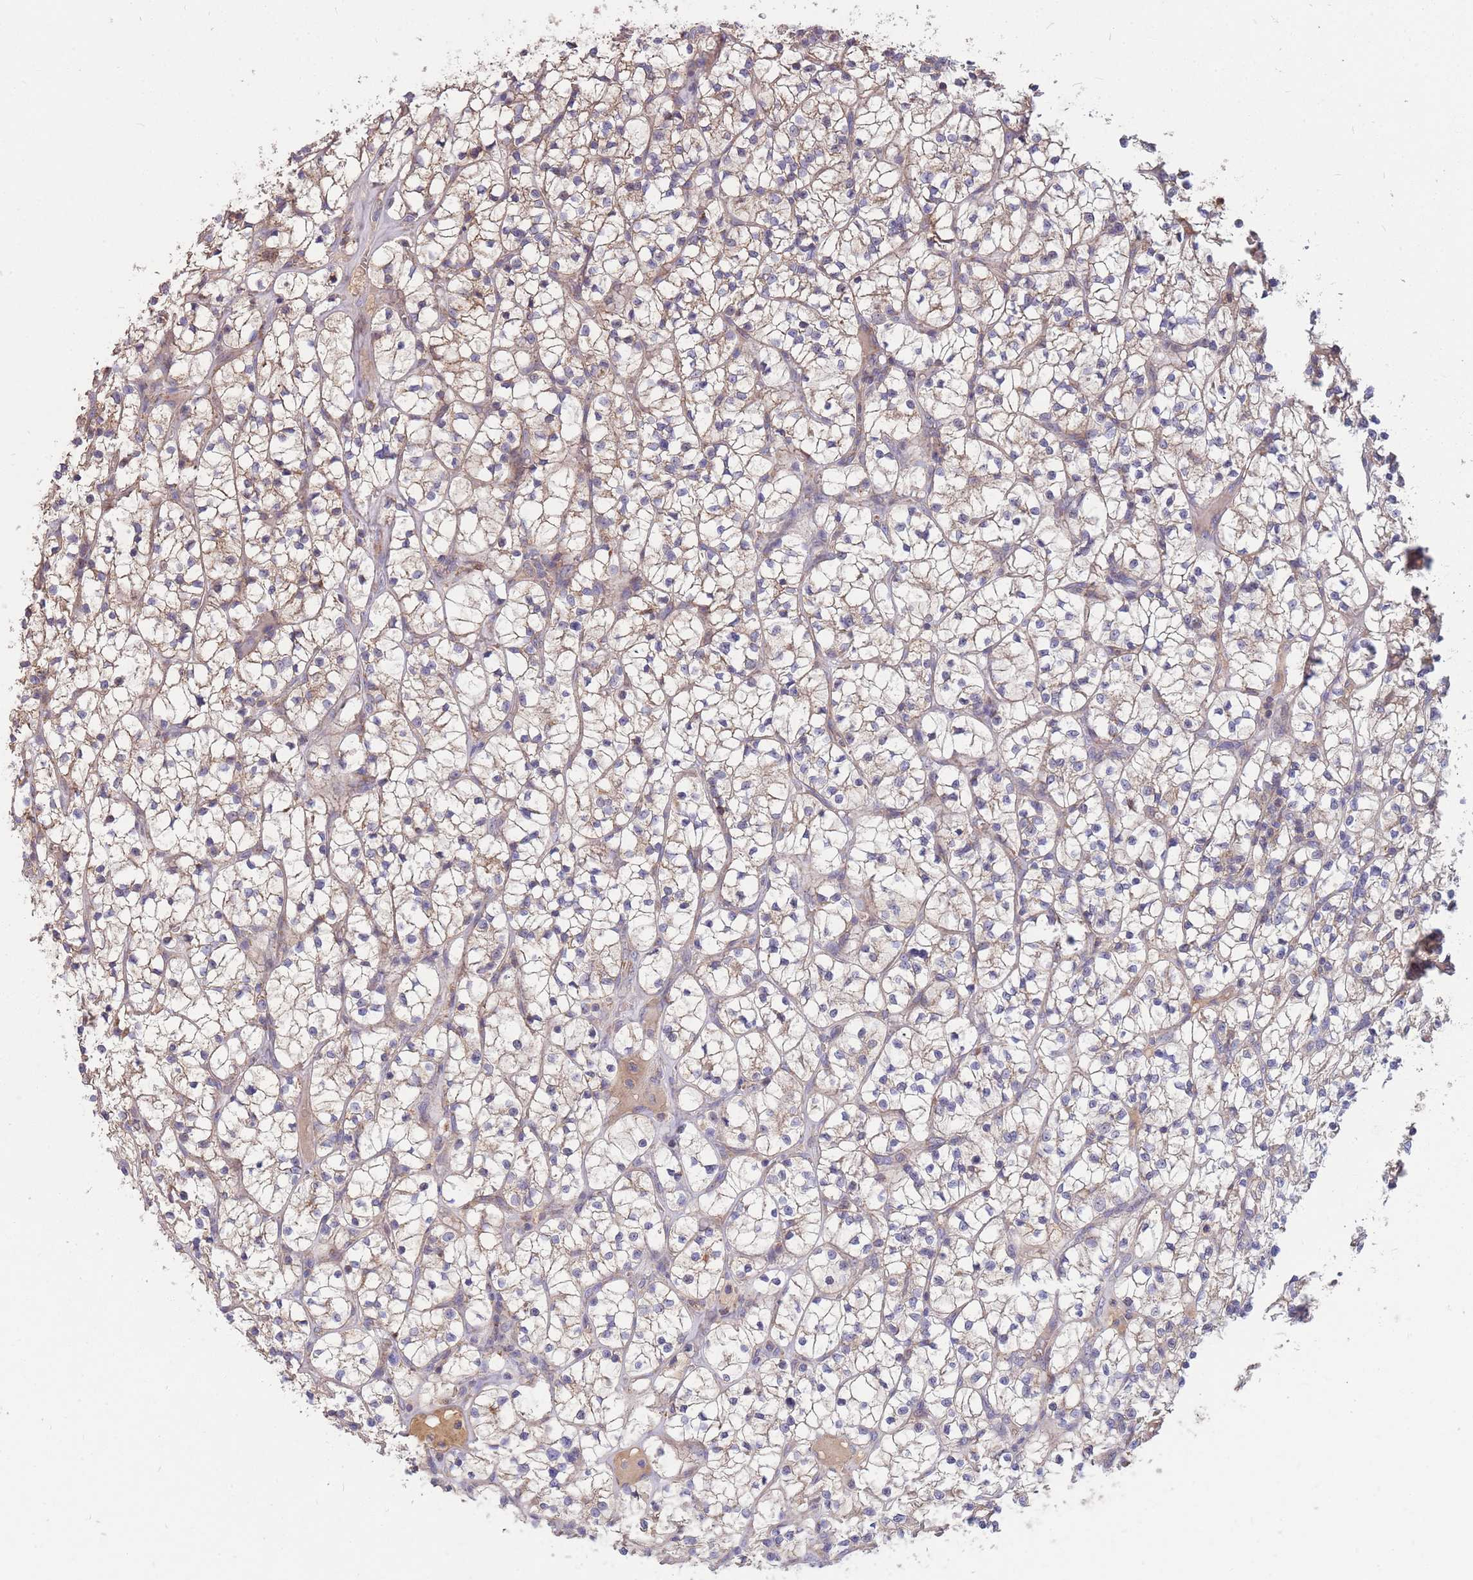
{"staining": {"intensity": "weak", "quantity": "<25%", "location": "cytoplasmic/membranous"}, "tissue": "renal cancer", "cell_type": "Tumor cells", "image_type": "cancer", "snomed": [{"axis": "morphology", "description": "Adenocarcinoma, NOS"}, {"axis": "topography", "description": "Kidney"}], "caption": "Tumor cells are negative for protein expression in human renal cancer. The staining is performed using DAB brown chromogen with nuclei counter-stained in using hematoxylin.", "gene": "PTPMT1", "patient": {"sex": "female", "age": 64}}